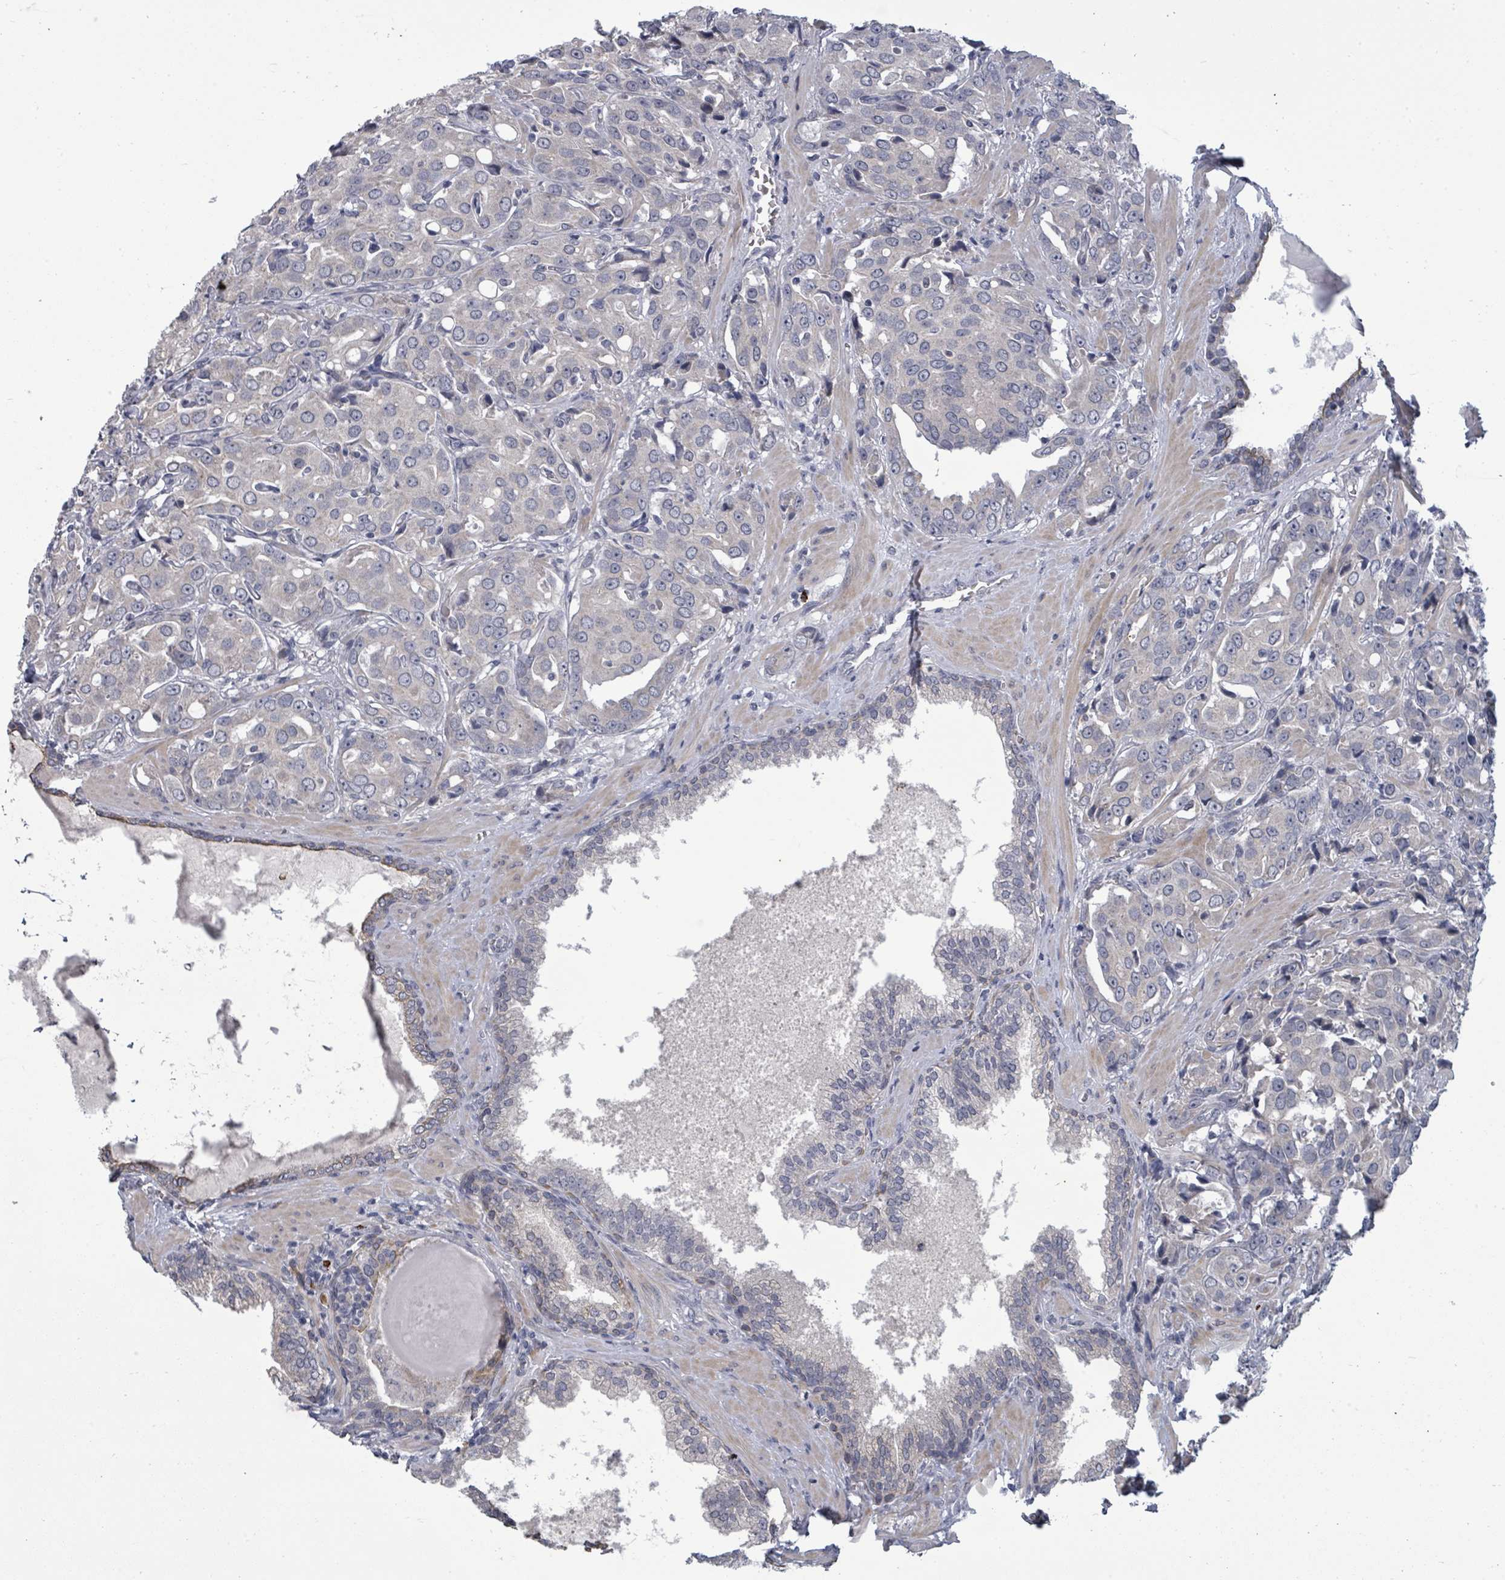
{"staining": {"intensity": "negative", "quantity": "none", "location": "none"}, "tissue": "prostate cancer", "cell_type": "Tumor cells", "image_type": "cancer", "snomed": [{"axis": "morphology", "description": "Adenocarcinoma, High grade"}, {"axis": "topography", "description": "Prostate"}], "caption": "Tumor cells show no significant staining in prostate cancer.", "gene": "ASB12", "patient": {"sex": "male", "age": 68}}